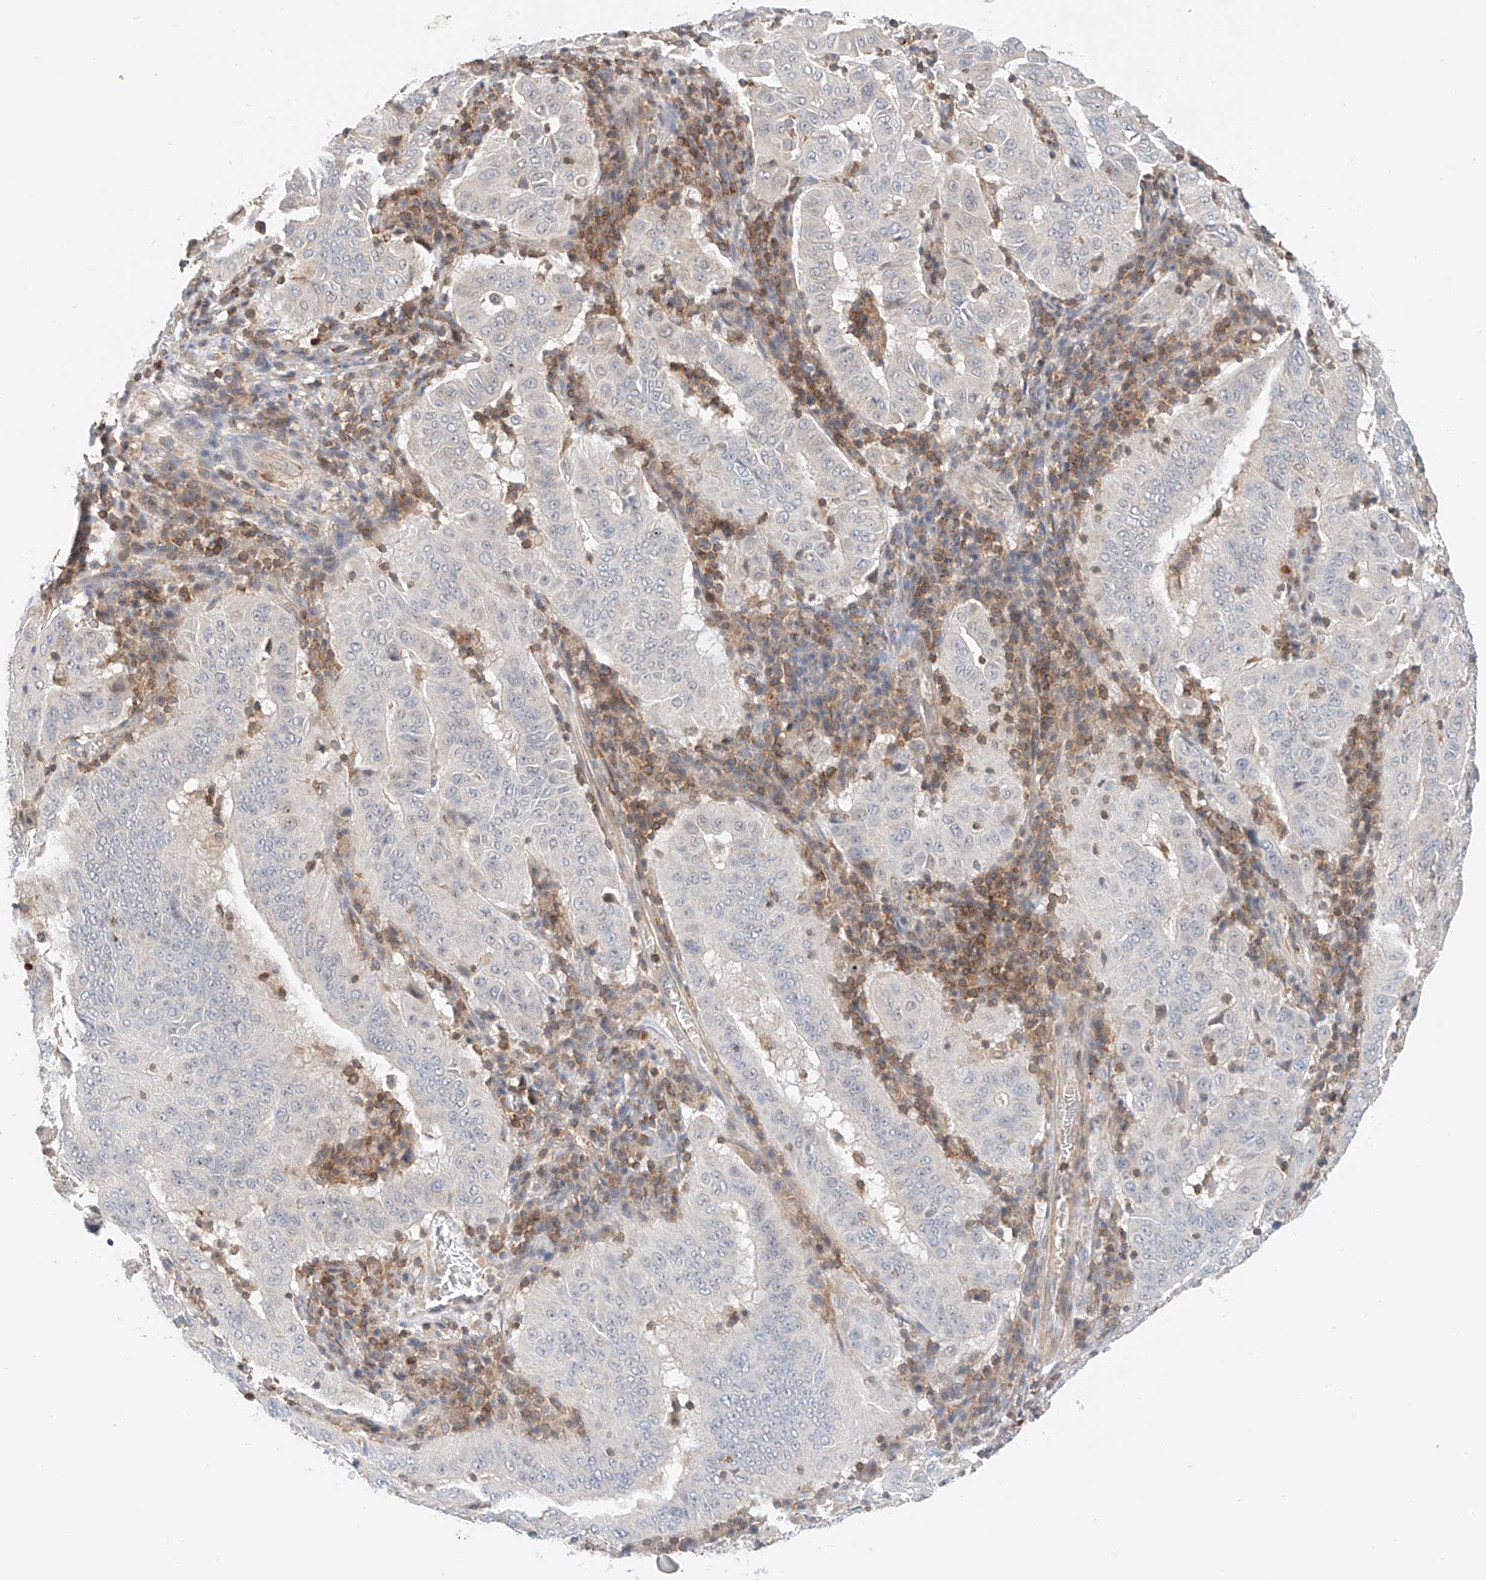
{"staining": {"intensity": "negative", "quantity": "none", "location": "none"}, "tissue": "pancreatic cancer", "cell_type": "Tumor cells", "image_type": "cancer", "snomed": [{"axis": "morphology", "description": "Adenocarcinoma, NOS"}, {"axis": "topography", "description": "Pancreas"}], "caption": "Micrograph shows no significant protein staining in tumor cells of pancreatic adenocarcinoma.", "gene": "MFN2", "patient": {"sex": "male", "age": 63}}